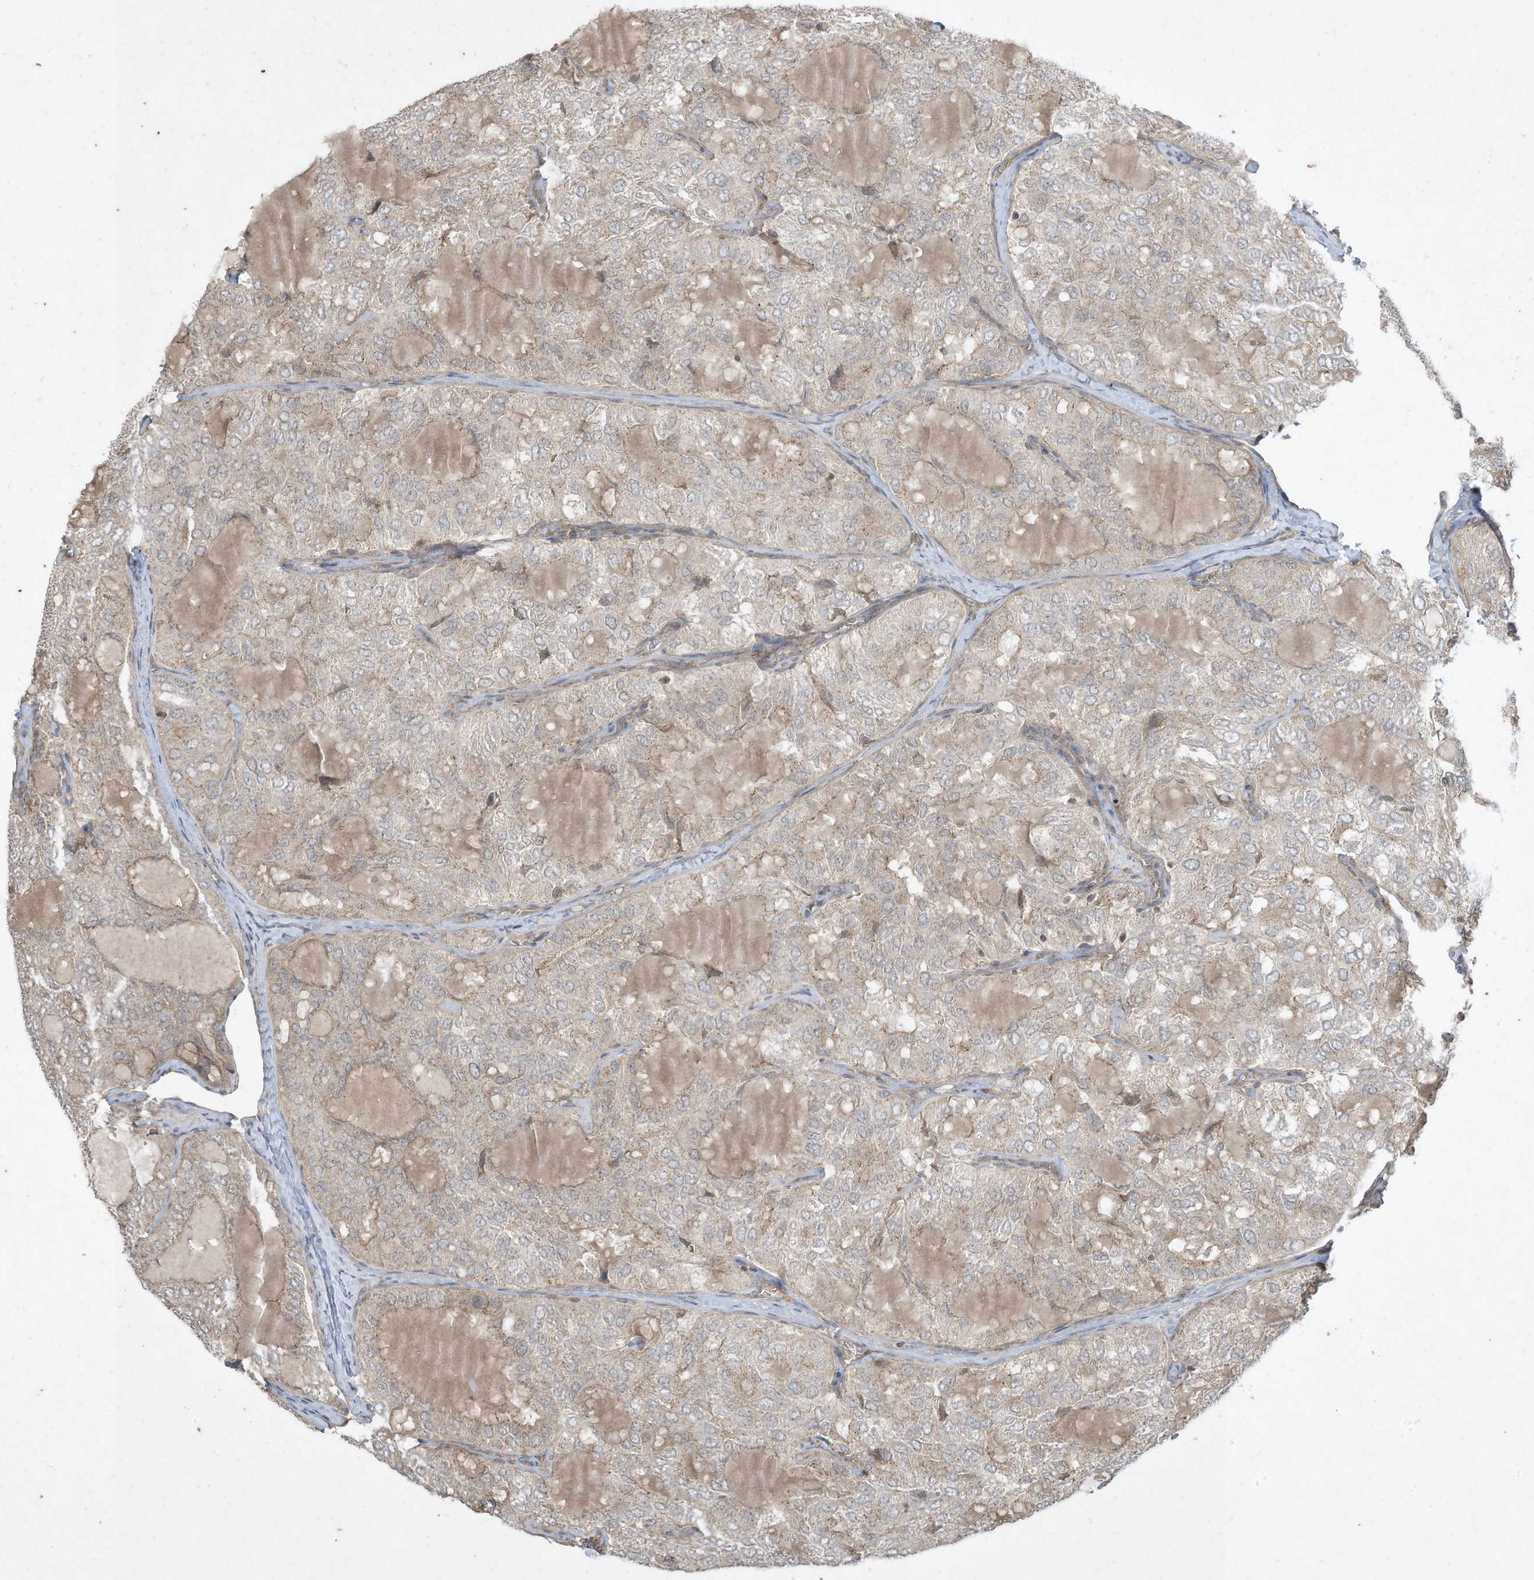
{"staining": {"intensity": "weak", "quantity": "25%-75%", "location": "cytoplasmic/membranous"}, "tissue": "thyroid cancer", "cell_type": "Tumor cells", "image_type": "cancer", "snomed": [{"axis": "morphology", "description": "Follicular adenoma carcinoma, NOS"}, {"axis": "topography", "description": "Thyroid gland"}], "caption": "Tumor cells reveal weak cytoplasmic/membranous staining in approximately 25%-75% of cells in thyroid follicular adenoma carcinoma. Immunohistochemistry stains the protein of interest in brown and the nuclei are stained blue.", "gene": "MATN2", "patient": {"sex": "male", "age": 75}}